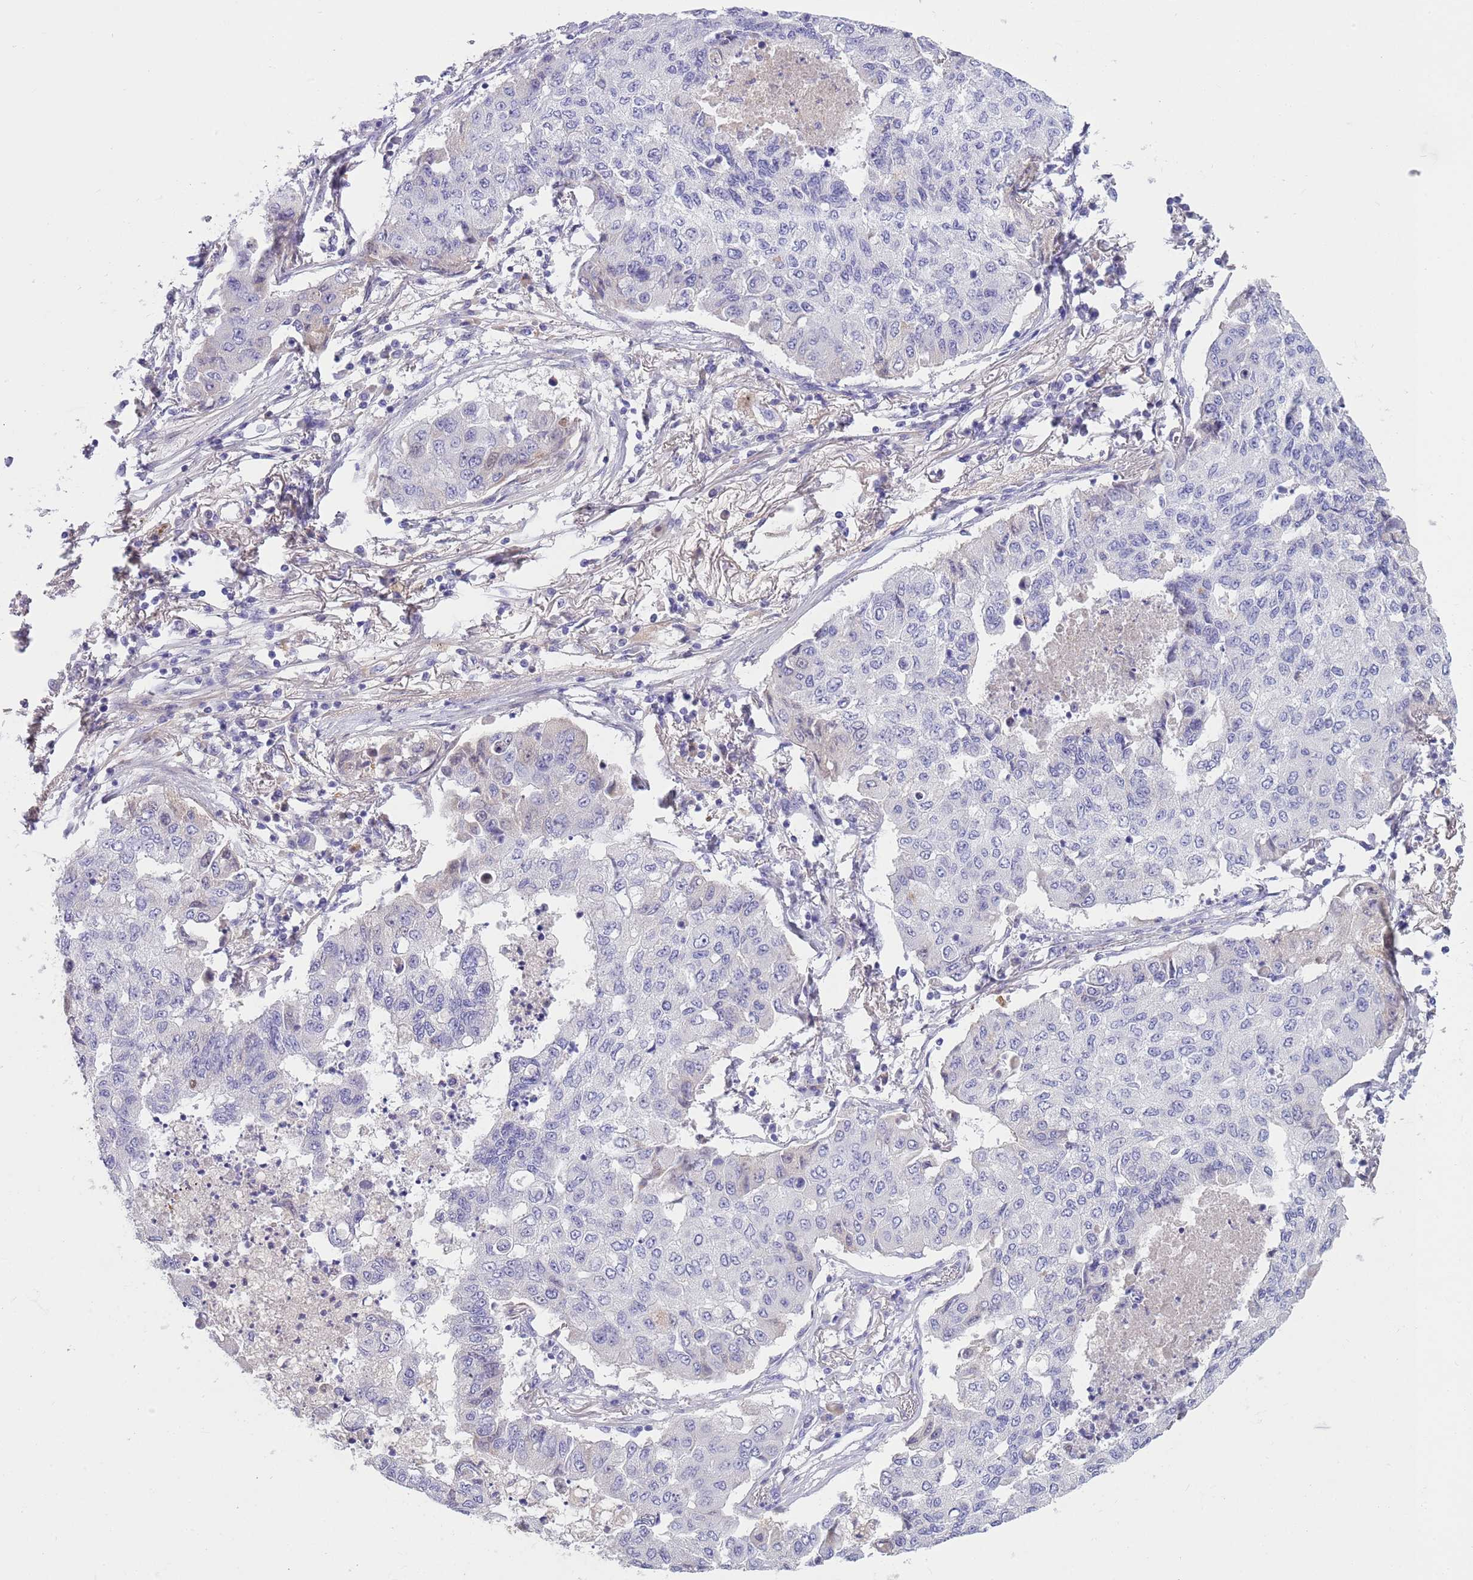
{"staining": {"intensity": "negative", "quantity": "none", "location": "none"}, "tissue": "lung cancer", "cell_type": "Tumor cells", "image_type": "cancer", "snomed": [{"axis": "morphology", "description": "Squamous cell carcinoma, NOS"}, {"axis": "topography", "description": "Lung"}], "caption": "Protein analysis of lung cancer (squamous cell carcinoma) displays no significant positivity in tumor cells.", "gene": "LEPROTL1", "patient": {"sex": "male", "age": 74}}